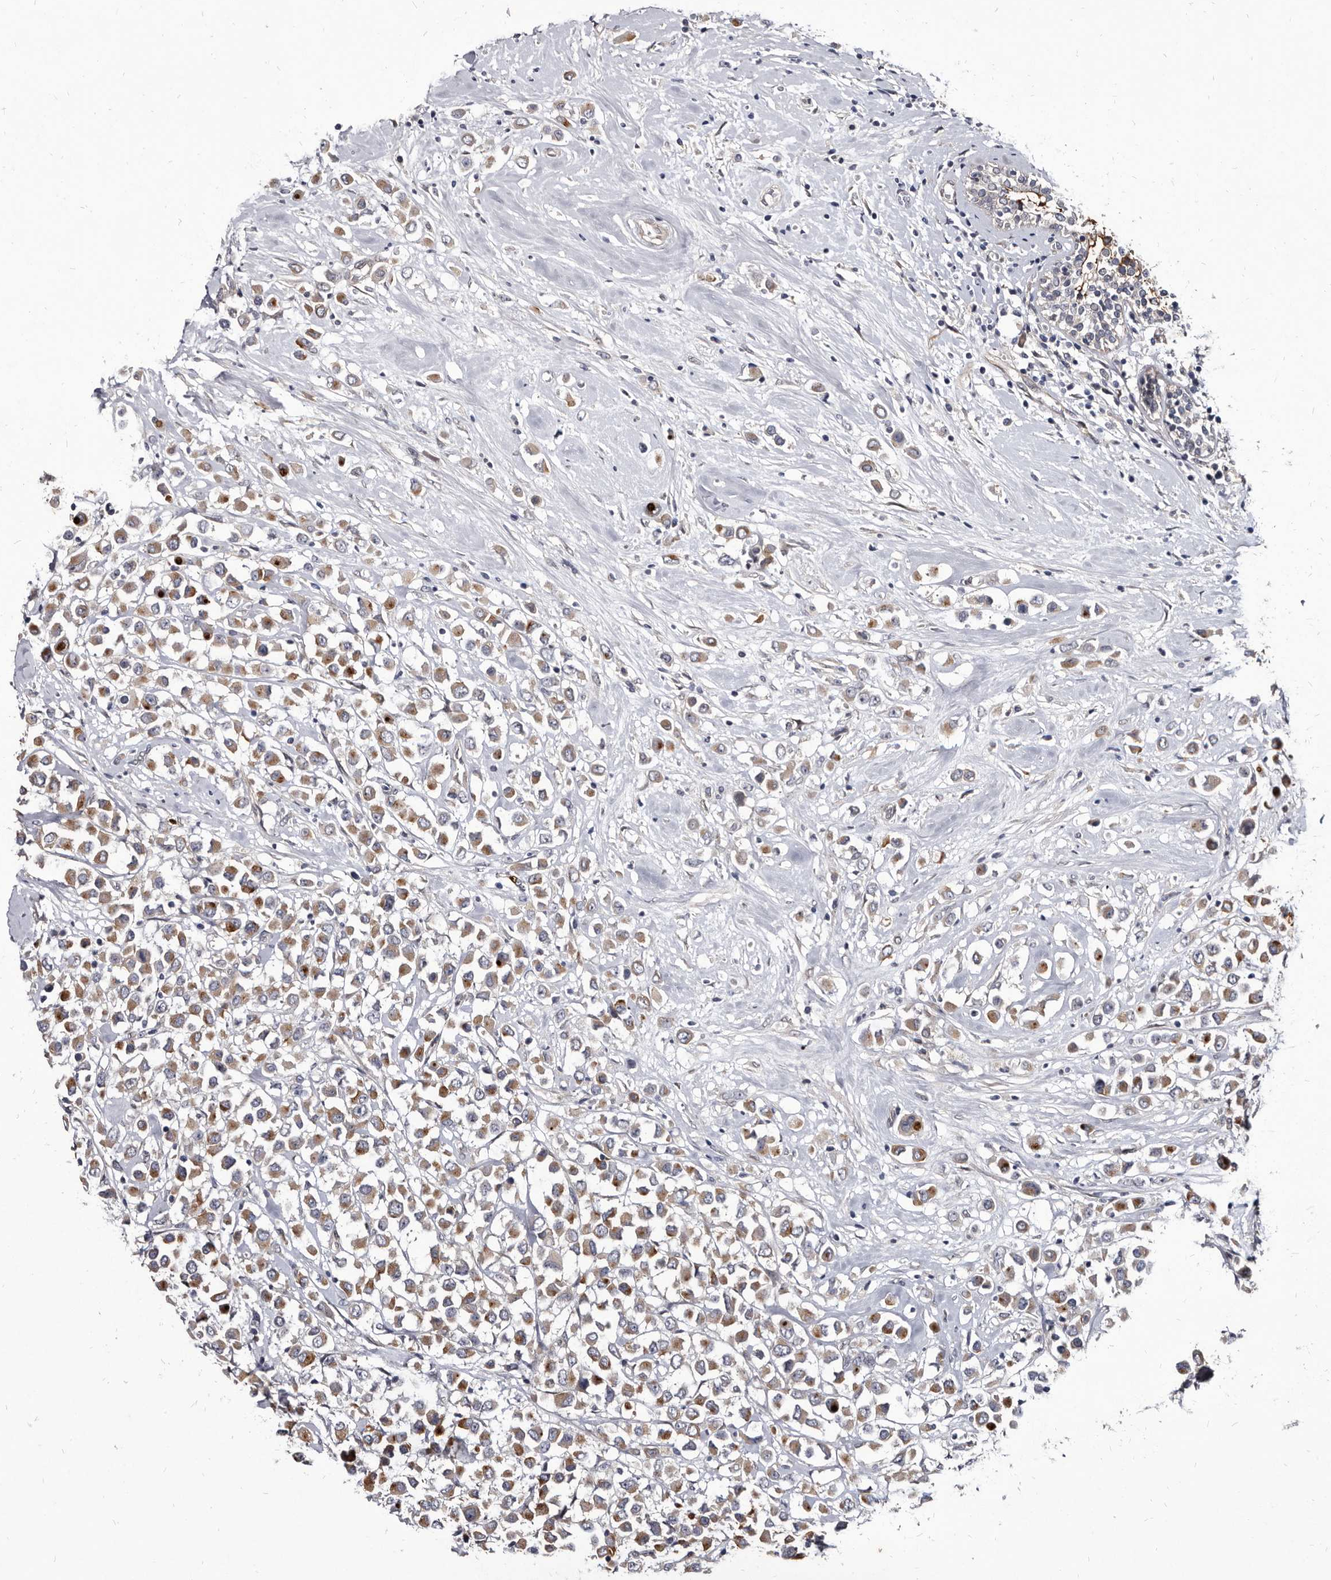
{"staining": {"intensity": "moderate", "quantity": ">75%", "location": "cytoplasmic/membranous"}, "tissue": "breast cancer", "cell_type": "Tumor cells", "image_type": "cancer", "snomed": [{"axis": "morphology", "description": "Duct carcinoma"}, {"axis": "topography", "description": "Breast"}], "caption": "Moderate cytoplasmic/membranous expression for a protein is identified in about >75% of tumor cells of breast cancer (invasive ductal carcinoma) using immunohistochemistry (IHC).", "gene": "PROM1", "patient": {"sex": "female", "age": 61}}